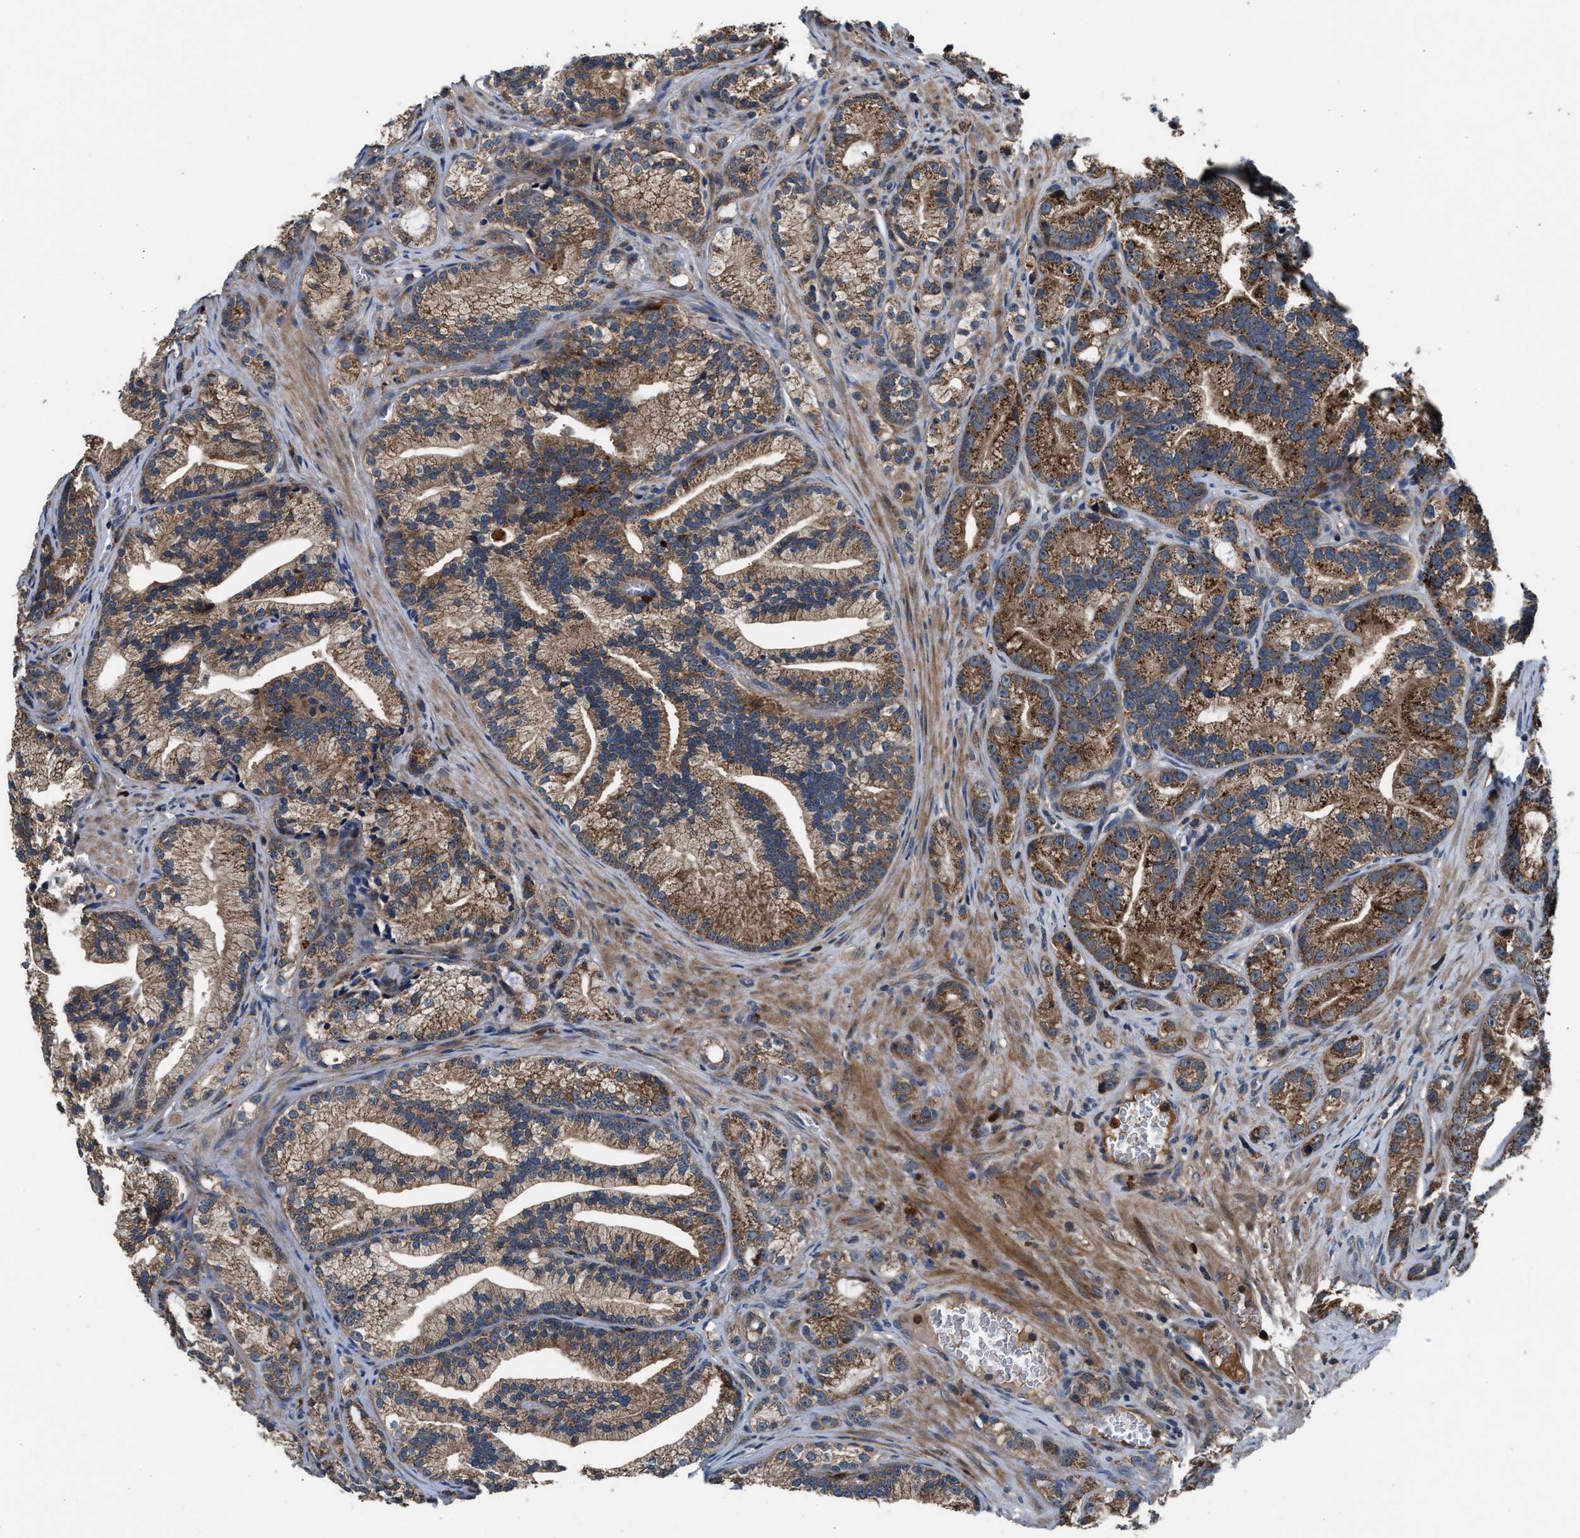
{"staining": {"intensity": "moderate", "quantity": ">75%", "location": "cytoplasmic/membranous"}, "tissue": "prostate cancer", "cell_type": "Tumor cells", "image_type": "cancer", "snomed": [{"axis": "morphology", "description": "Adenocarcinoma, Low grade"}, {"axis": "topography", "description": "Prostate"}], "caption": "High-magnification brightfield microscopy of prostate cancer stained with DAB (brown) and counterstained with hematoxylin (blue). tumor cells exhibit moderate cytoplasmic/membranous staining is seen in approximately>75% of cells.", "gene": "FAM221A", "patient": {"sex": "male", "age": 89}}